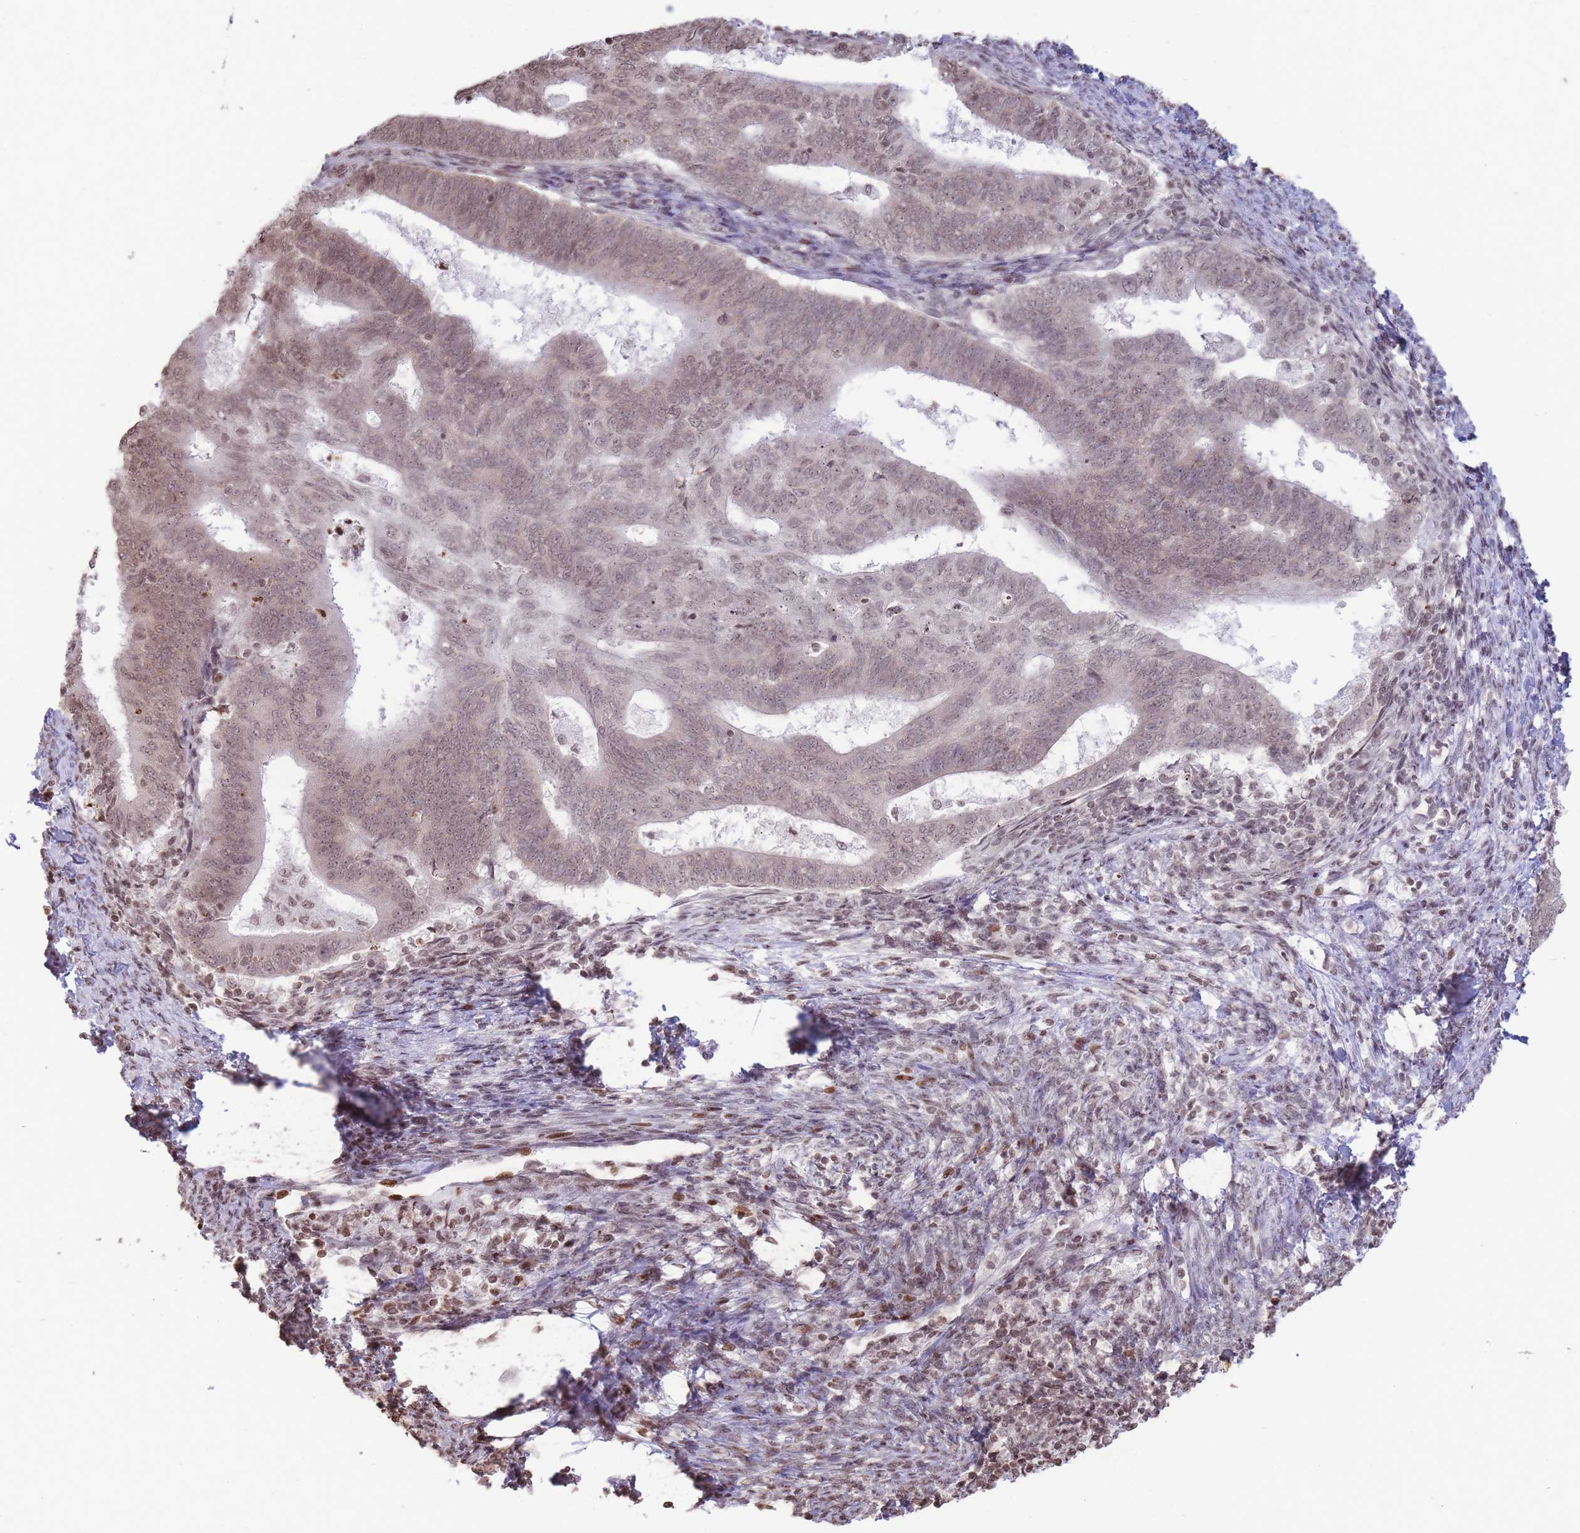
{"staining": {"intensity": "weak", "quantity": "25%-75%", "location": "nuclear"}, "tissue": "endometrial cancer", "cell_type": "Tumor cells", "image_type": "cancer", "snomed": [{"axis": "morphology", "description": "Adenocarcinoma, NOS"}, {"axis": "topography", "description": "Endometrium"}], "caption": "Protein analysis of adenocarcinoma (endometrial) tissue exhibits weak nuclear expression in about 25%-75% of tumor cells. (Stains: DAB (3,3'-diaminobenzidine) in brown, nuclei in blue, Microscopy: brightfield microscopy at high magnification).", "gene": "SHISAL1", "patient": {"sex": "female", "age": 70}}